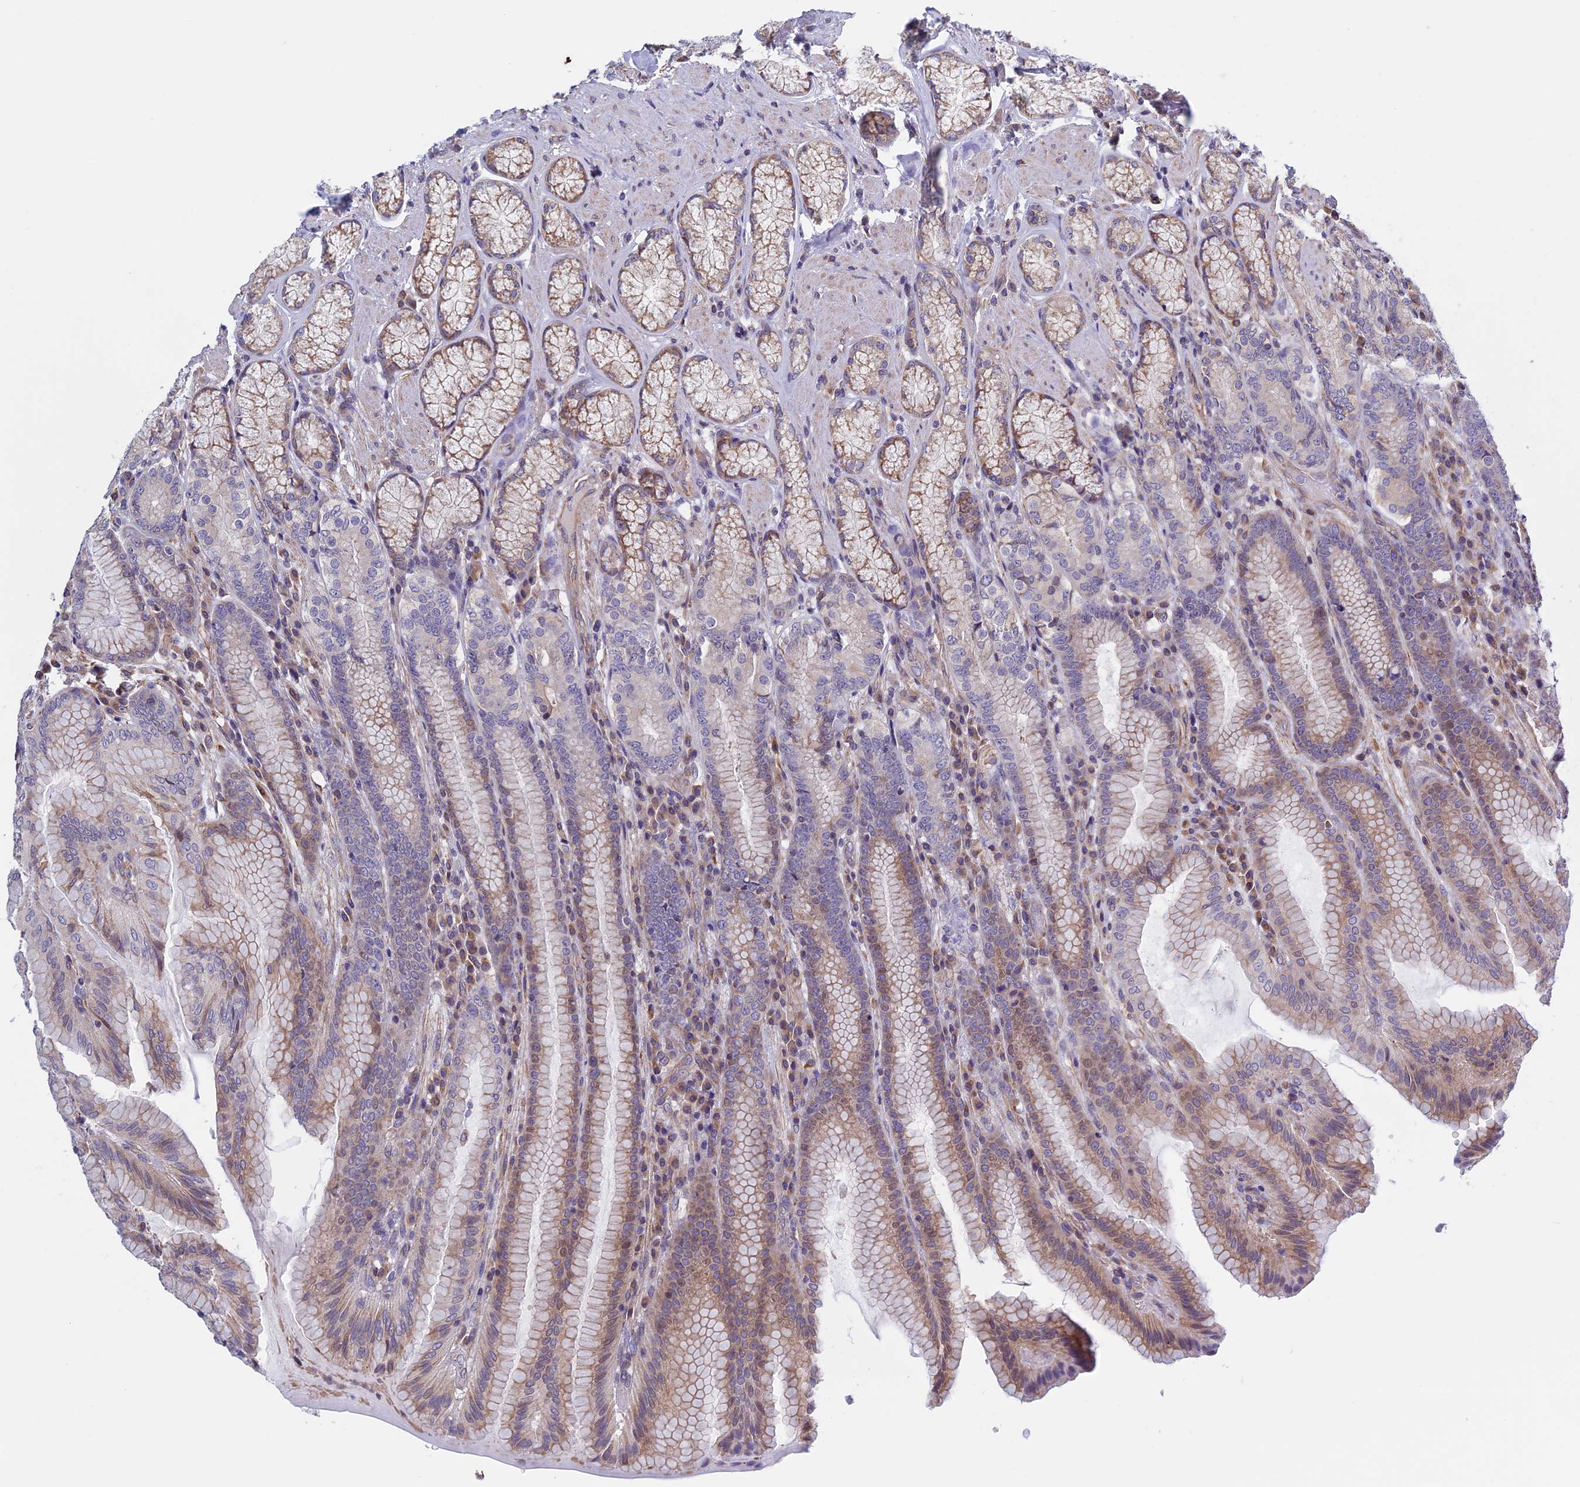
{"staining": {"intensity": "weak", "quantity": "25%-75%", "location": "cytoplasmic/membranous"}, "tissue": "stomach", "cell_type": "Glandular cells", "image_type": "normal", "snomed": [{"axis": "morphology", "description": "Normal tissue, NOS"}, {"axis": "topography", "description": "Stomach, upper"}, {"axis": "topography", "description": "Stomach, lower"}], "caption": "A micrograph of human stomach stained for a protein displays weak cytoplasmic/membranous brown staining in glandular cells. The protein is stained brown, and the nuclei are stained in blue (DAB IHC with brightfield microscopy, high magnification).", "gene": "BCL2L10", "patient": {"sex": "female", "age": 76}}